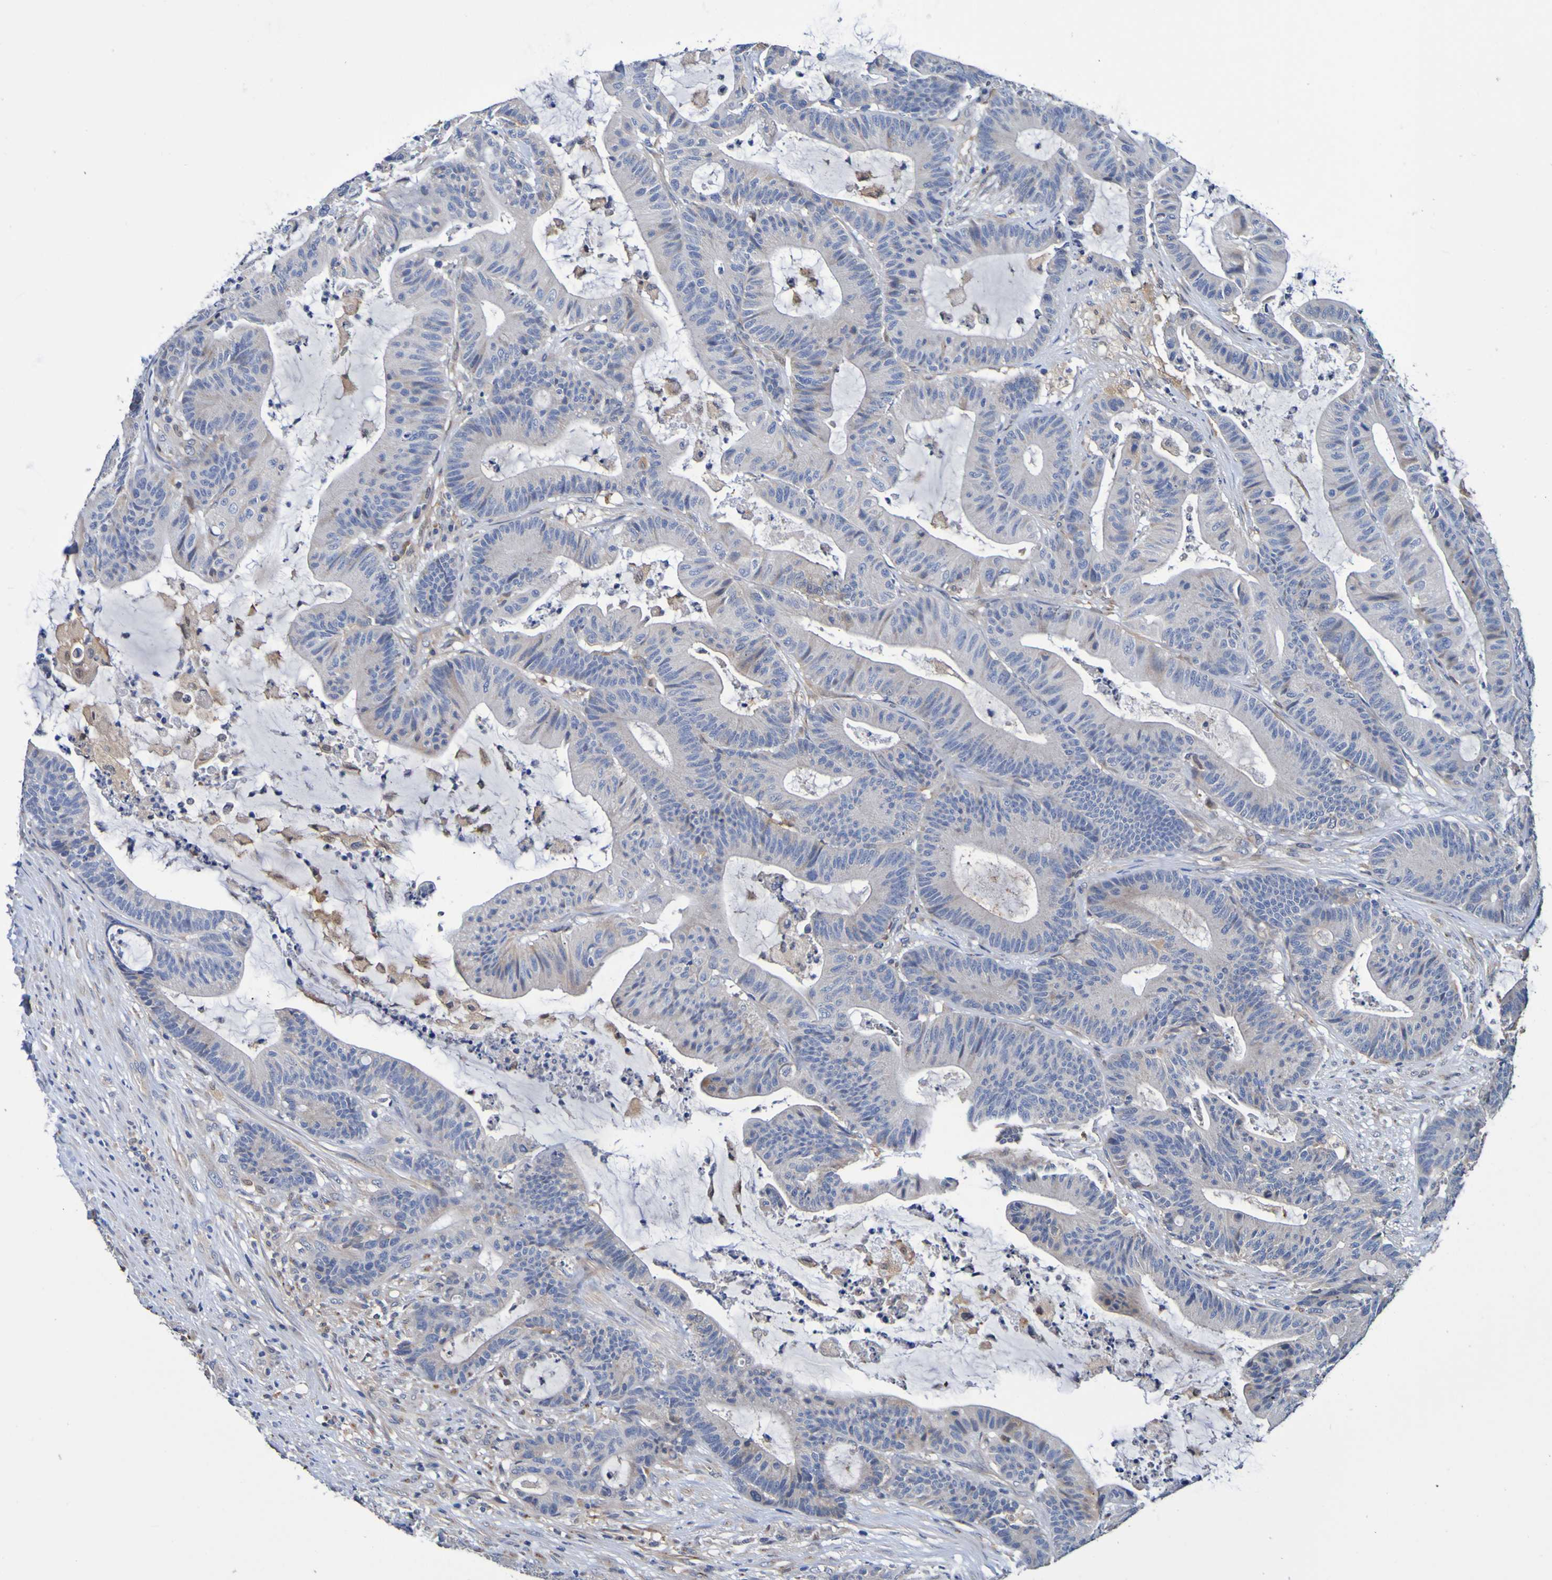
{"staining": {"intensity": "weak", "quantity": ">75%", "location": "cytoplasmic/membranous"}, "tissue": "colorectal cancer", "cell_type": "Tumor cells", "image_type": "cancer", "snomed": [{"axis": "morphology", "description": "Adenocarcinoma, NOS"}, {"axis": "topography", "description": "Colon"}], "caption": "A high-resolution photomicrograph shows immunohistochemistry (IHC) staining of colorectal adenocarcinoma, which reveals weak cytoplasmic/membranous positivity in about >75% of tumor cells. (brown staining indicates protein expression, while blue staining denotes nuclei).", "gene": "METAP2", "patient": {"sex": "female", "age": 84}}